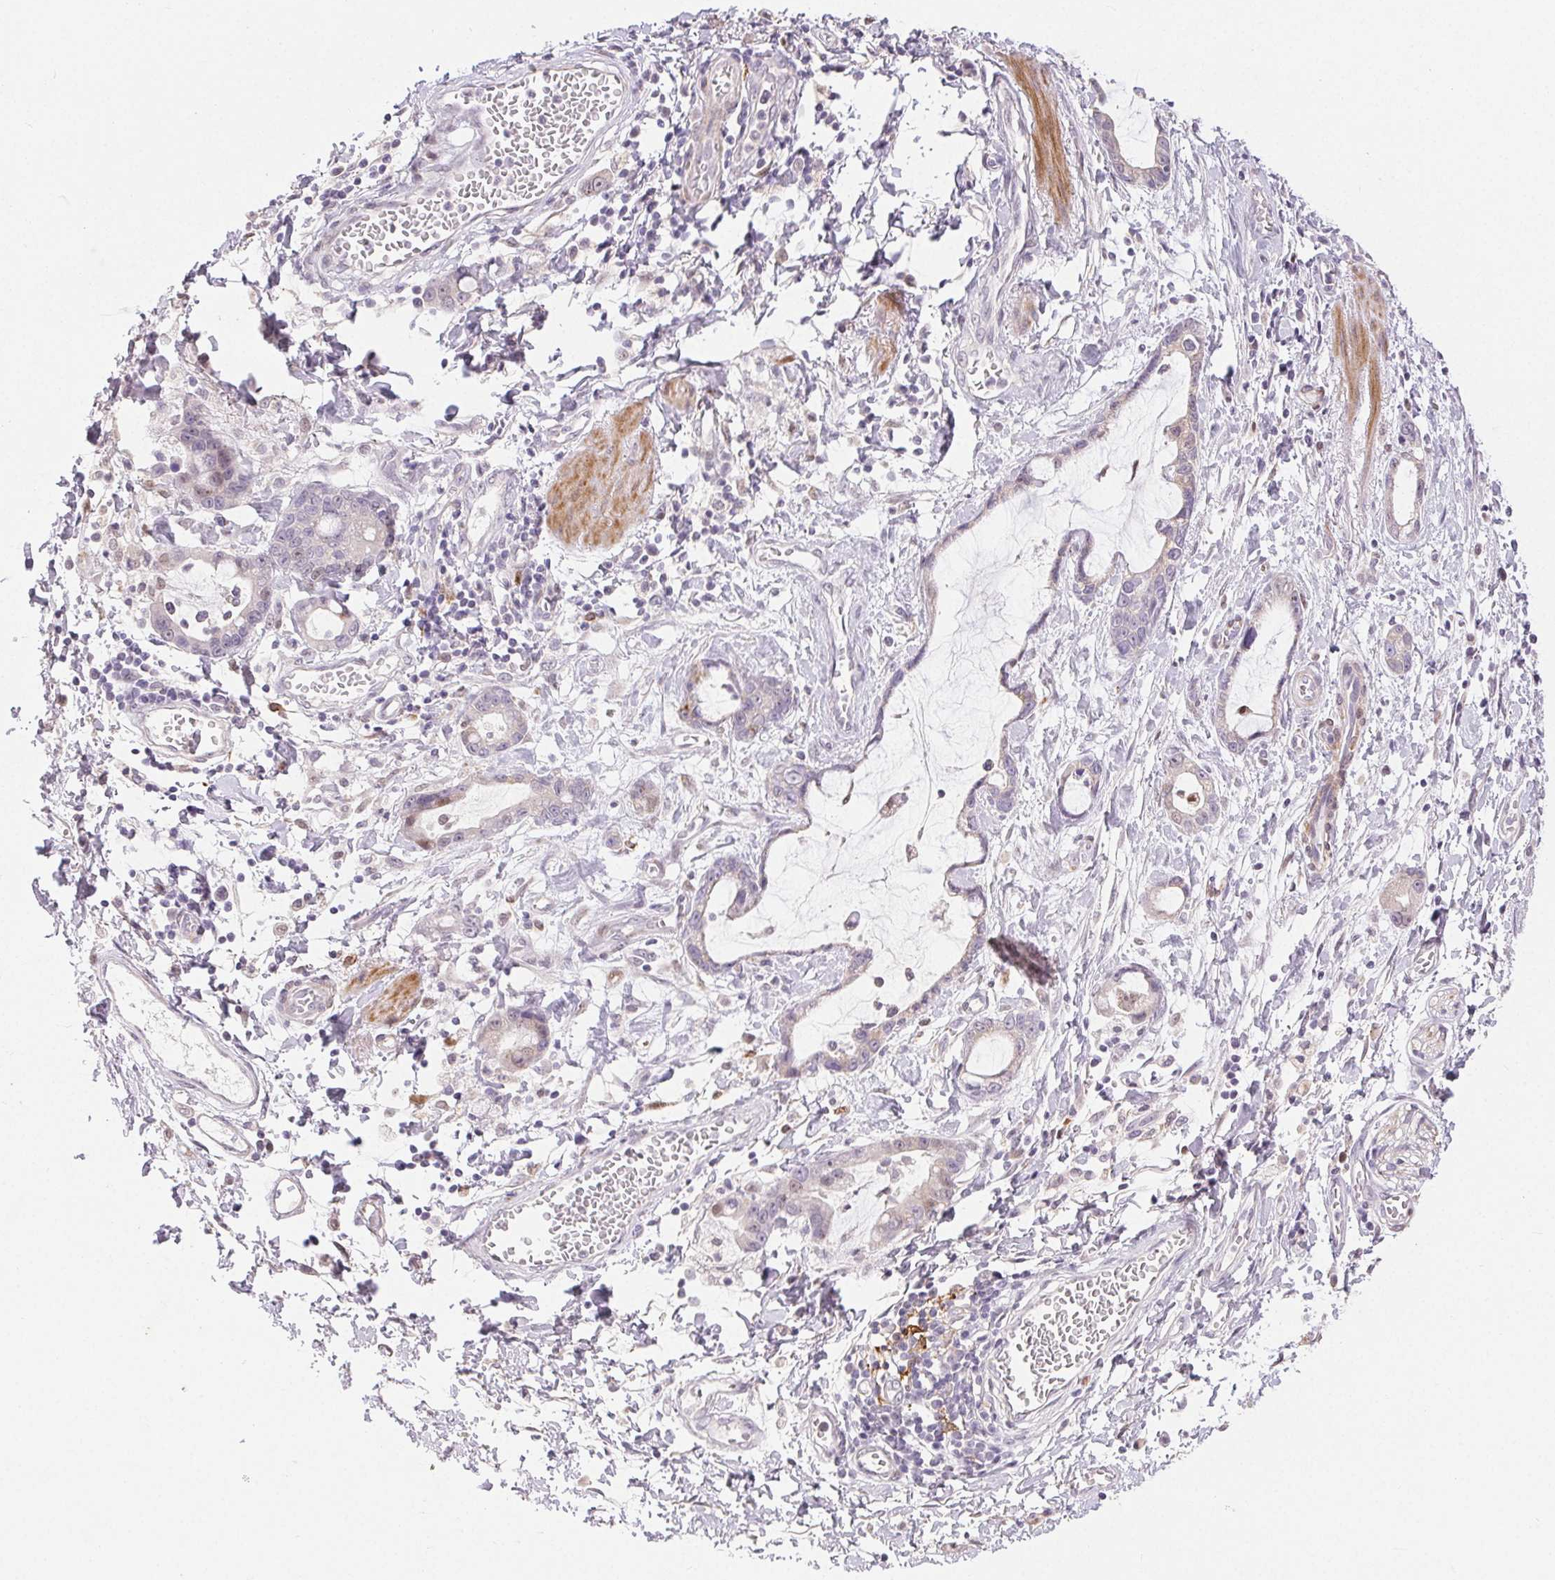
{"staining": {"intensity": "negative", "quantity": "none", "location": "none"}, "tissue": "stomach cancer", "cell_type": "Tumor cells", "image_type": "cancer", "snomed": [{"axis": "morphology", "description": "Adenocarcinoma, NOS"}, {"axis": "topography", "description": "Stomach"}], "caption": "Immunohistochemistry (IHC) photomicrograph of neoplastic tissue: stomach adenocarcinoma stained with DAB displays no significant protein expression in tumor cells.", "gene": "RPGRIP1", "patient": {"sex": "male", "age": 55}}